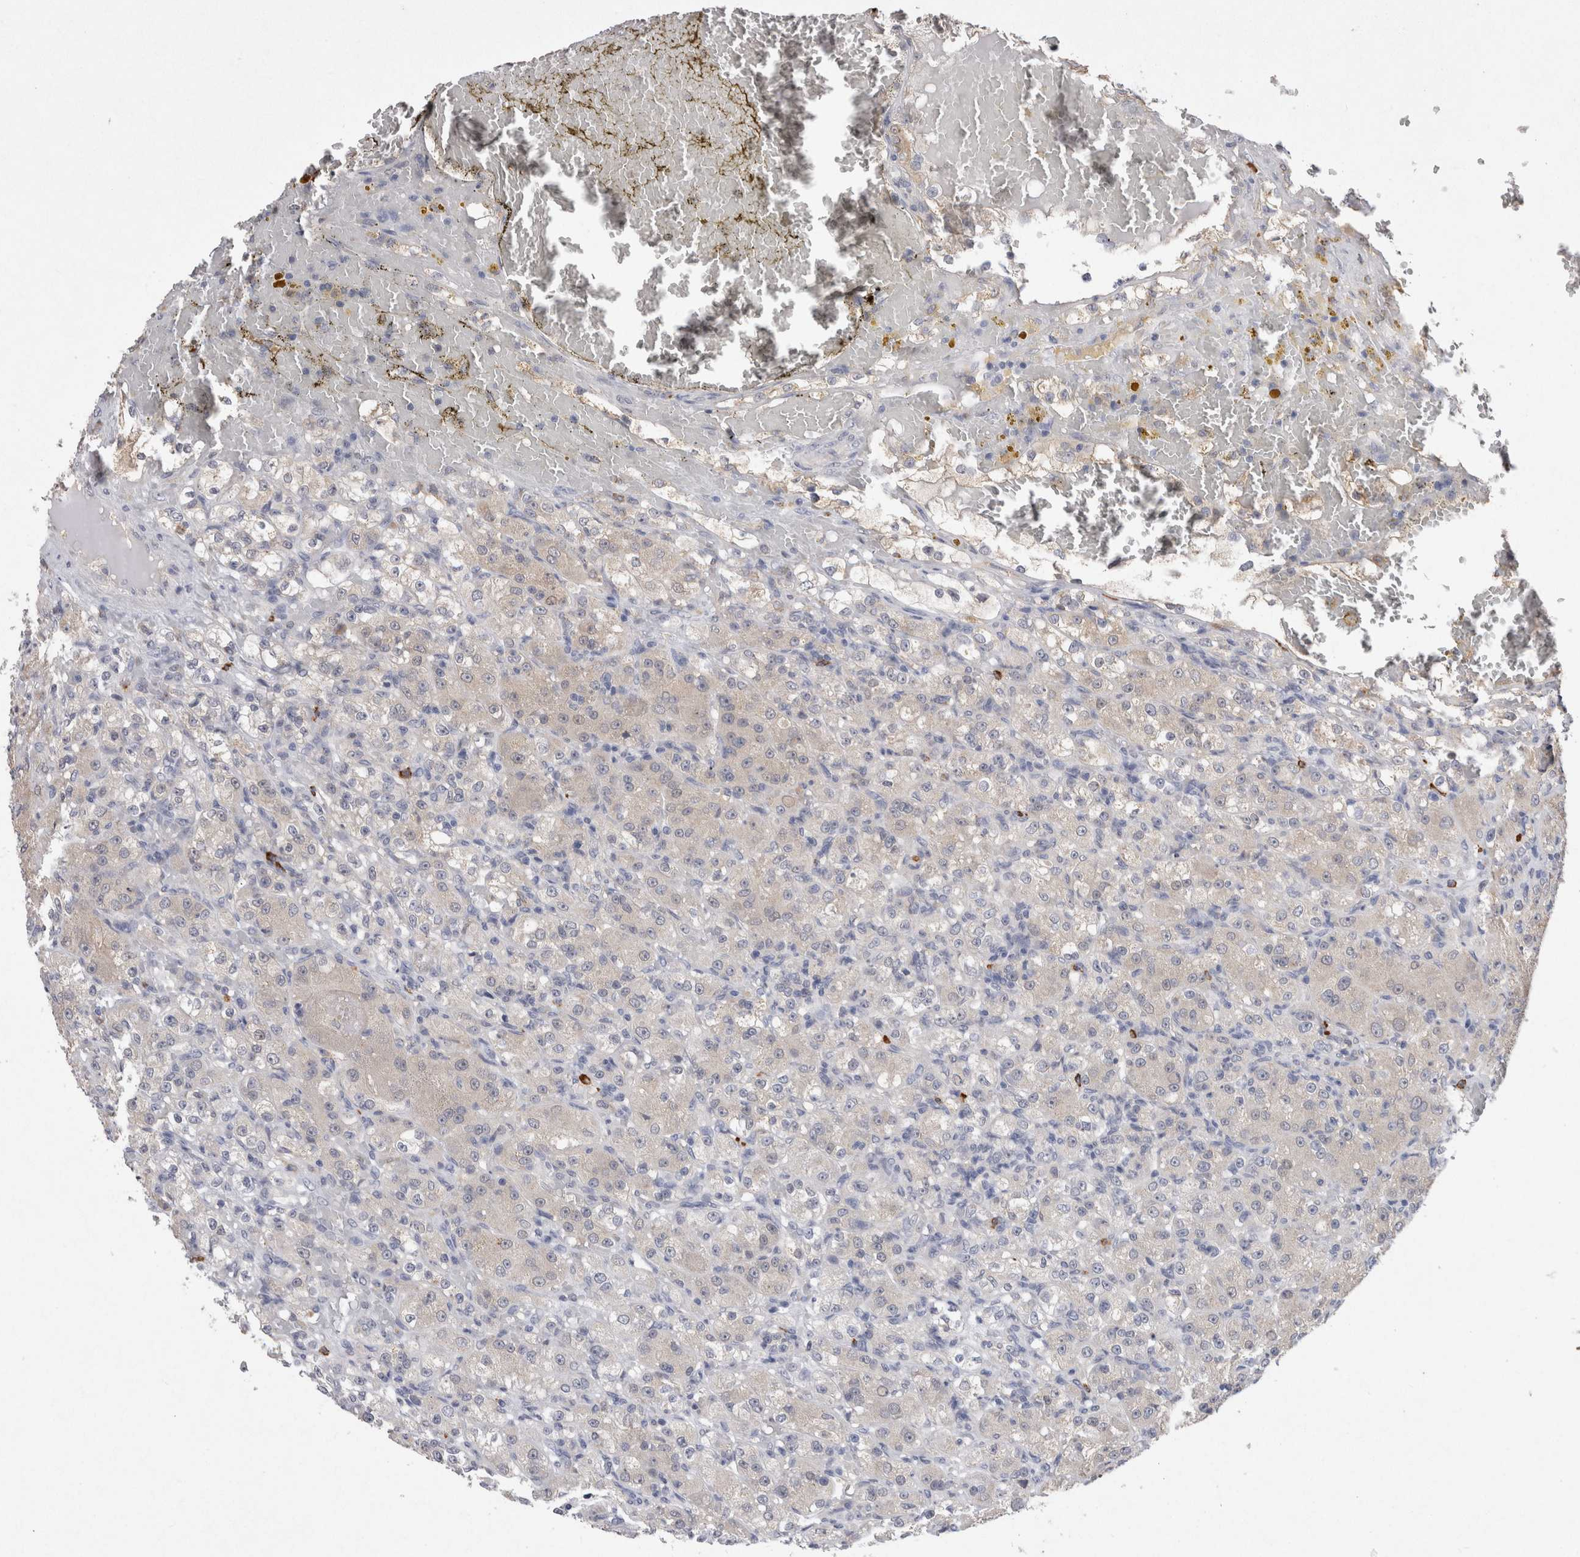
{"staining": {"intensity": "weak", "quantity": "25%-75%", "location": "cytoplasmic/membranous"}, "tissue": "renal cancer", "cell_type": "Tumor cells", "image_type": "cancer", "snomed": [{"axis": "morphology", "description": "Normal tissue, NOS"}, {"axis": "morphology", "description": "Adenocarcinoma, NOS"}, {"axis": "topography", "description": "Kidney"}], "caption": "There is low levels of weak cytoplasmic/membranous staining in tumor cells of renal cancer (adenocarcinoma), as demonstrated by immunohistochemical staining (brown color).", "gene": "VSIG4", "patient": {"sex": "male", "age": 61}}